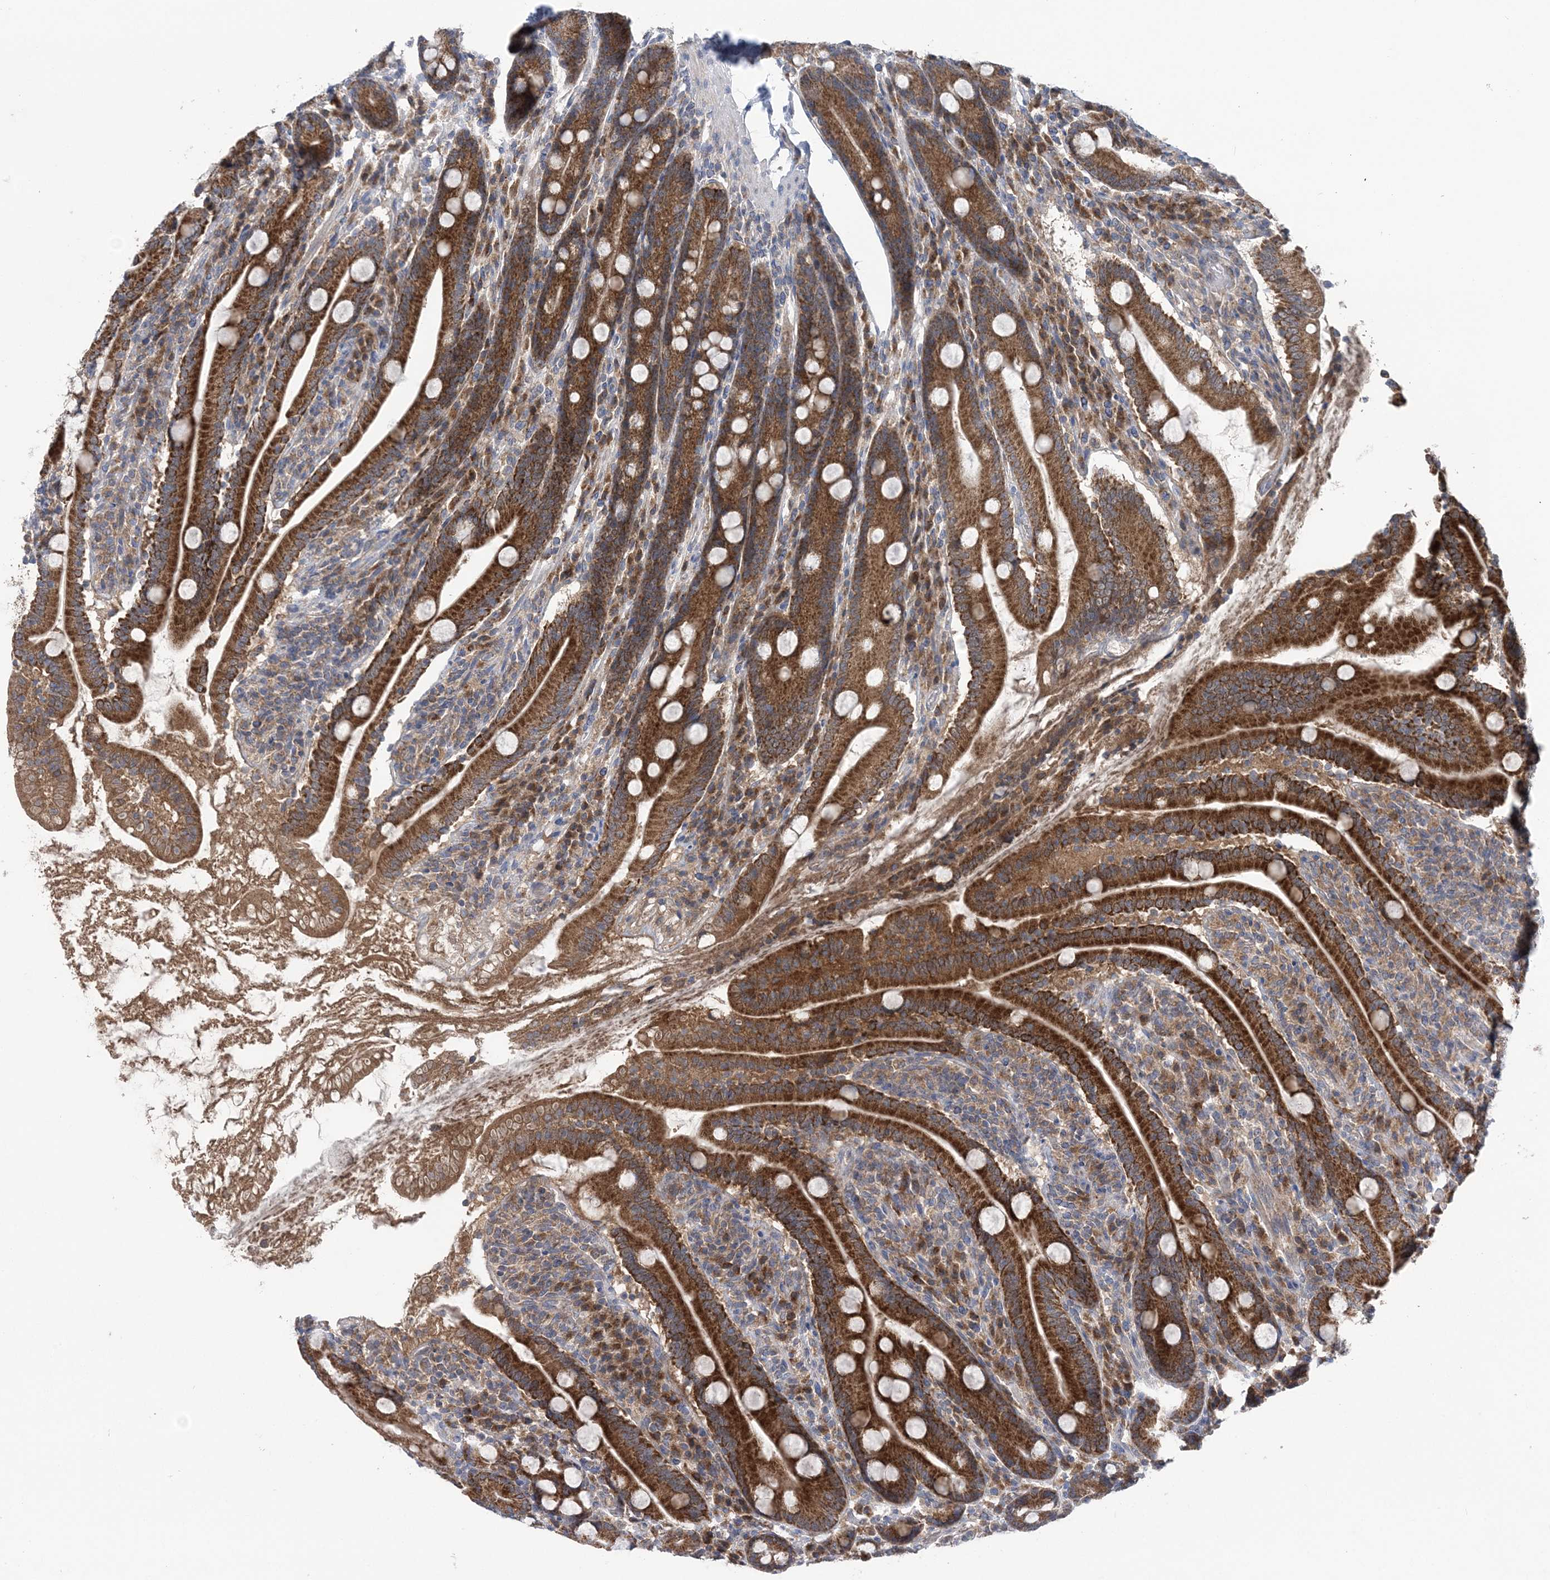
{"staining": {"intensity": "strong", "quantity": ">75%", "location": "cytoplasmic/membranous"}, "tissue": "duodenum", "cell_type": "Glandular cells", "image_type": "normal", "snomed": [{"axis": "morphology", "description": "Normal tissue, NOS"}, {"axis": "topography", "description": "Duodenum"}], "caption": "Protein analysis of benign duodenum shows strong cytoplasmic/membranous expression in about >75% of glandular cells. Nuclei are stained in blue.", "gene": "COPE", "patient": {"sex": "male", "age": 35}}